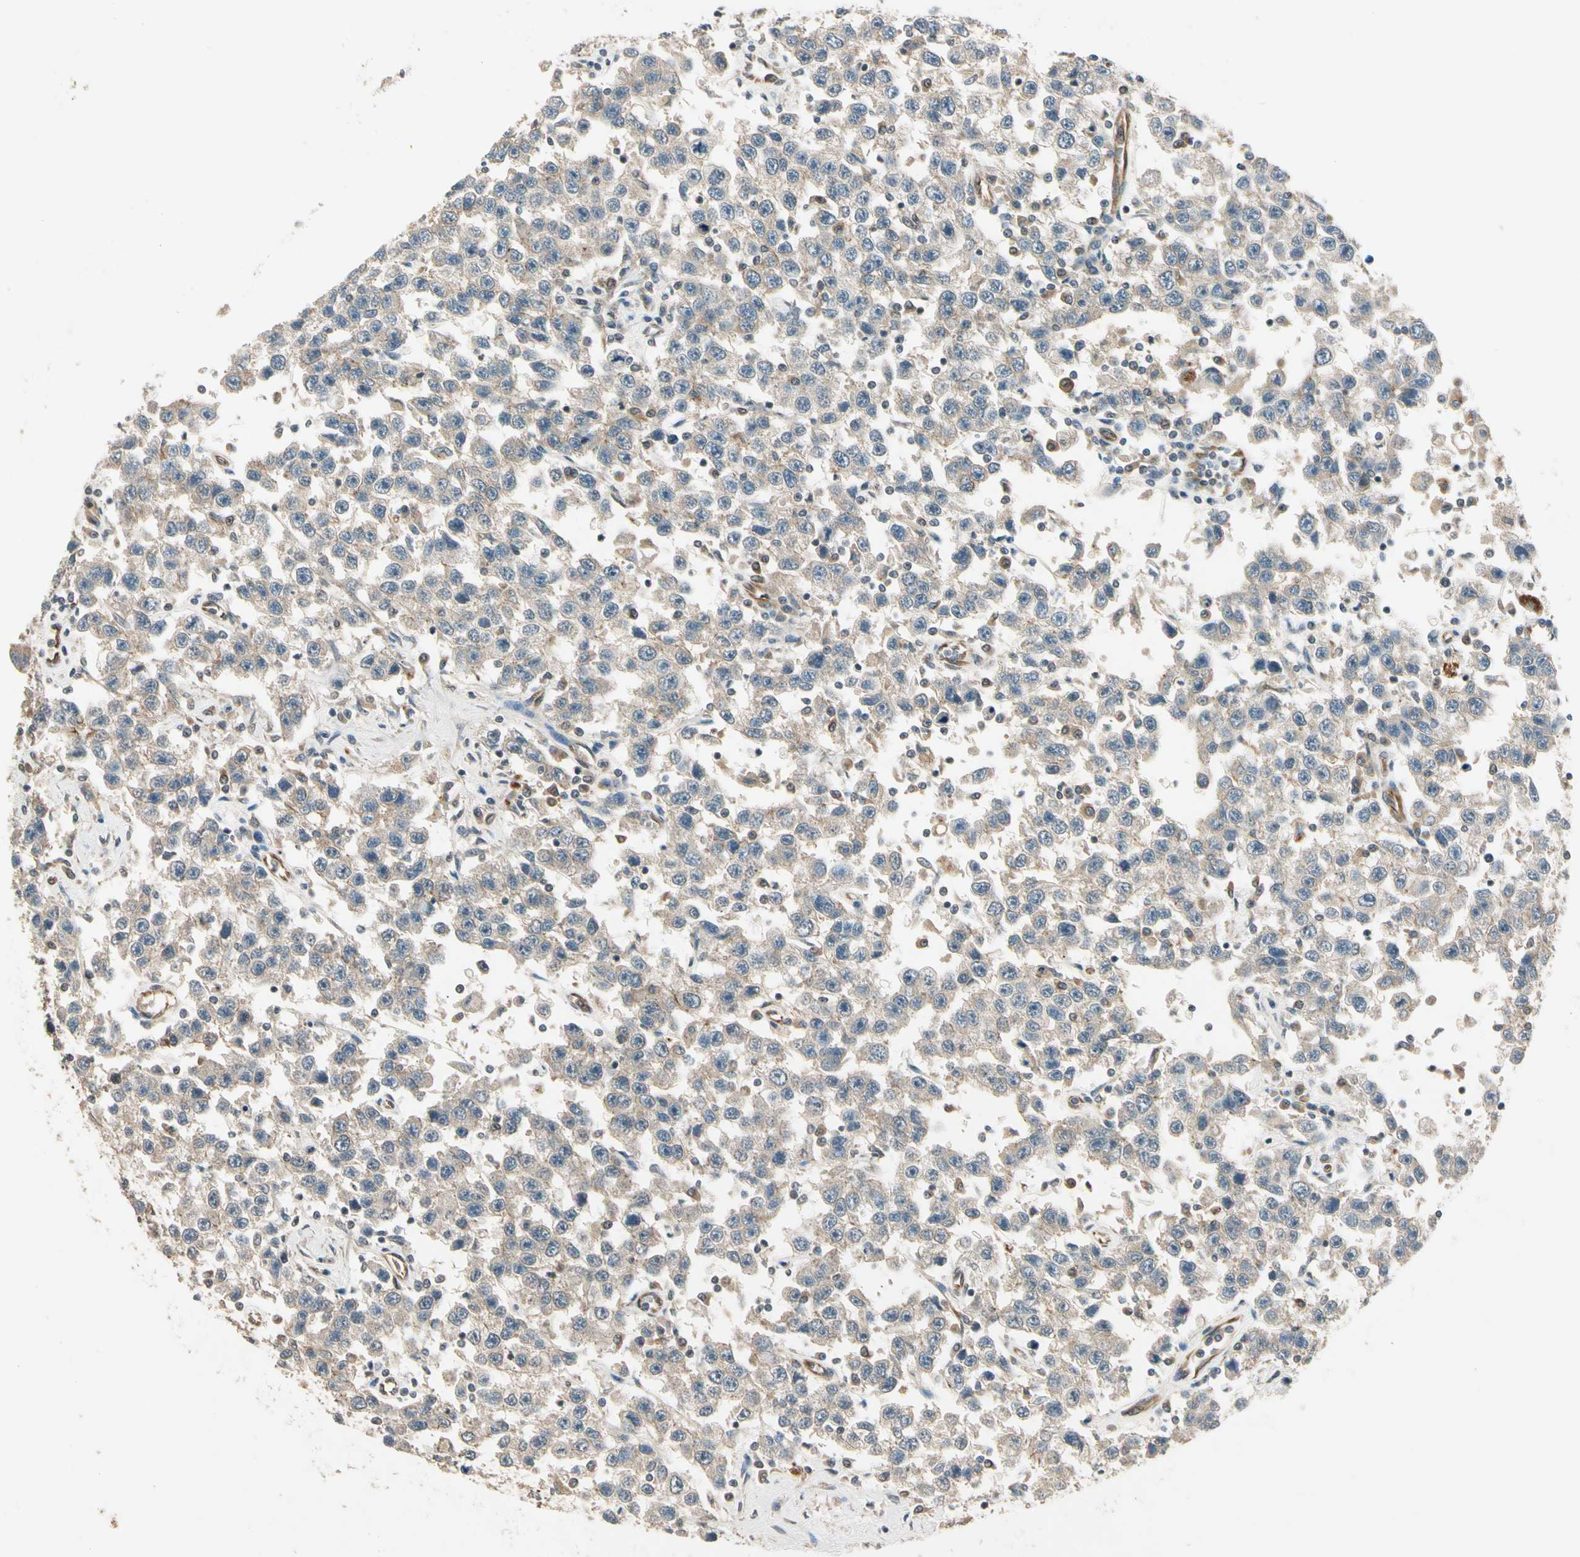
{"staining": {"intensity": "weak", "quantity": ">75%", "location": "cytoplasmic/membranous"}, "tissue": "testis cancer", "cell_type": "Tumor cells", "image_type": "cancer", "snomed": [{"axis": "morphology", "description": "Seminoma, NOS"}, {"axis": "topography", "description": "Testis"}], "caption": "DAB immunohistochemical staining of testis cancer (seminoma) demonstrates weak cytoplasmic/membranous protein staining in about >75% of tumor cells.", "gene": "ROCK2", "patient": {"sex": "male", "age": 41}}